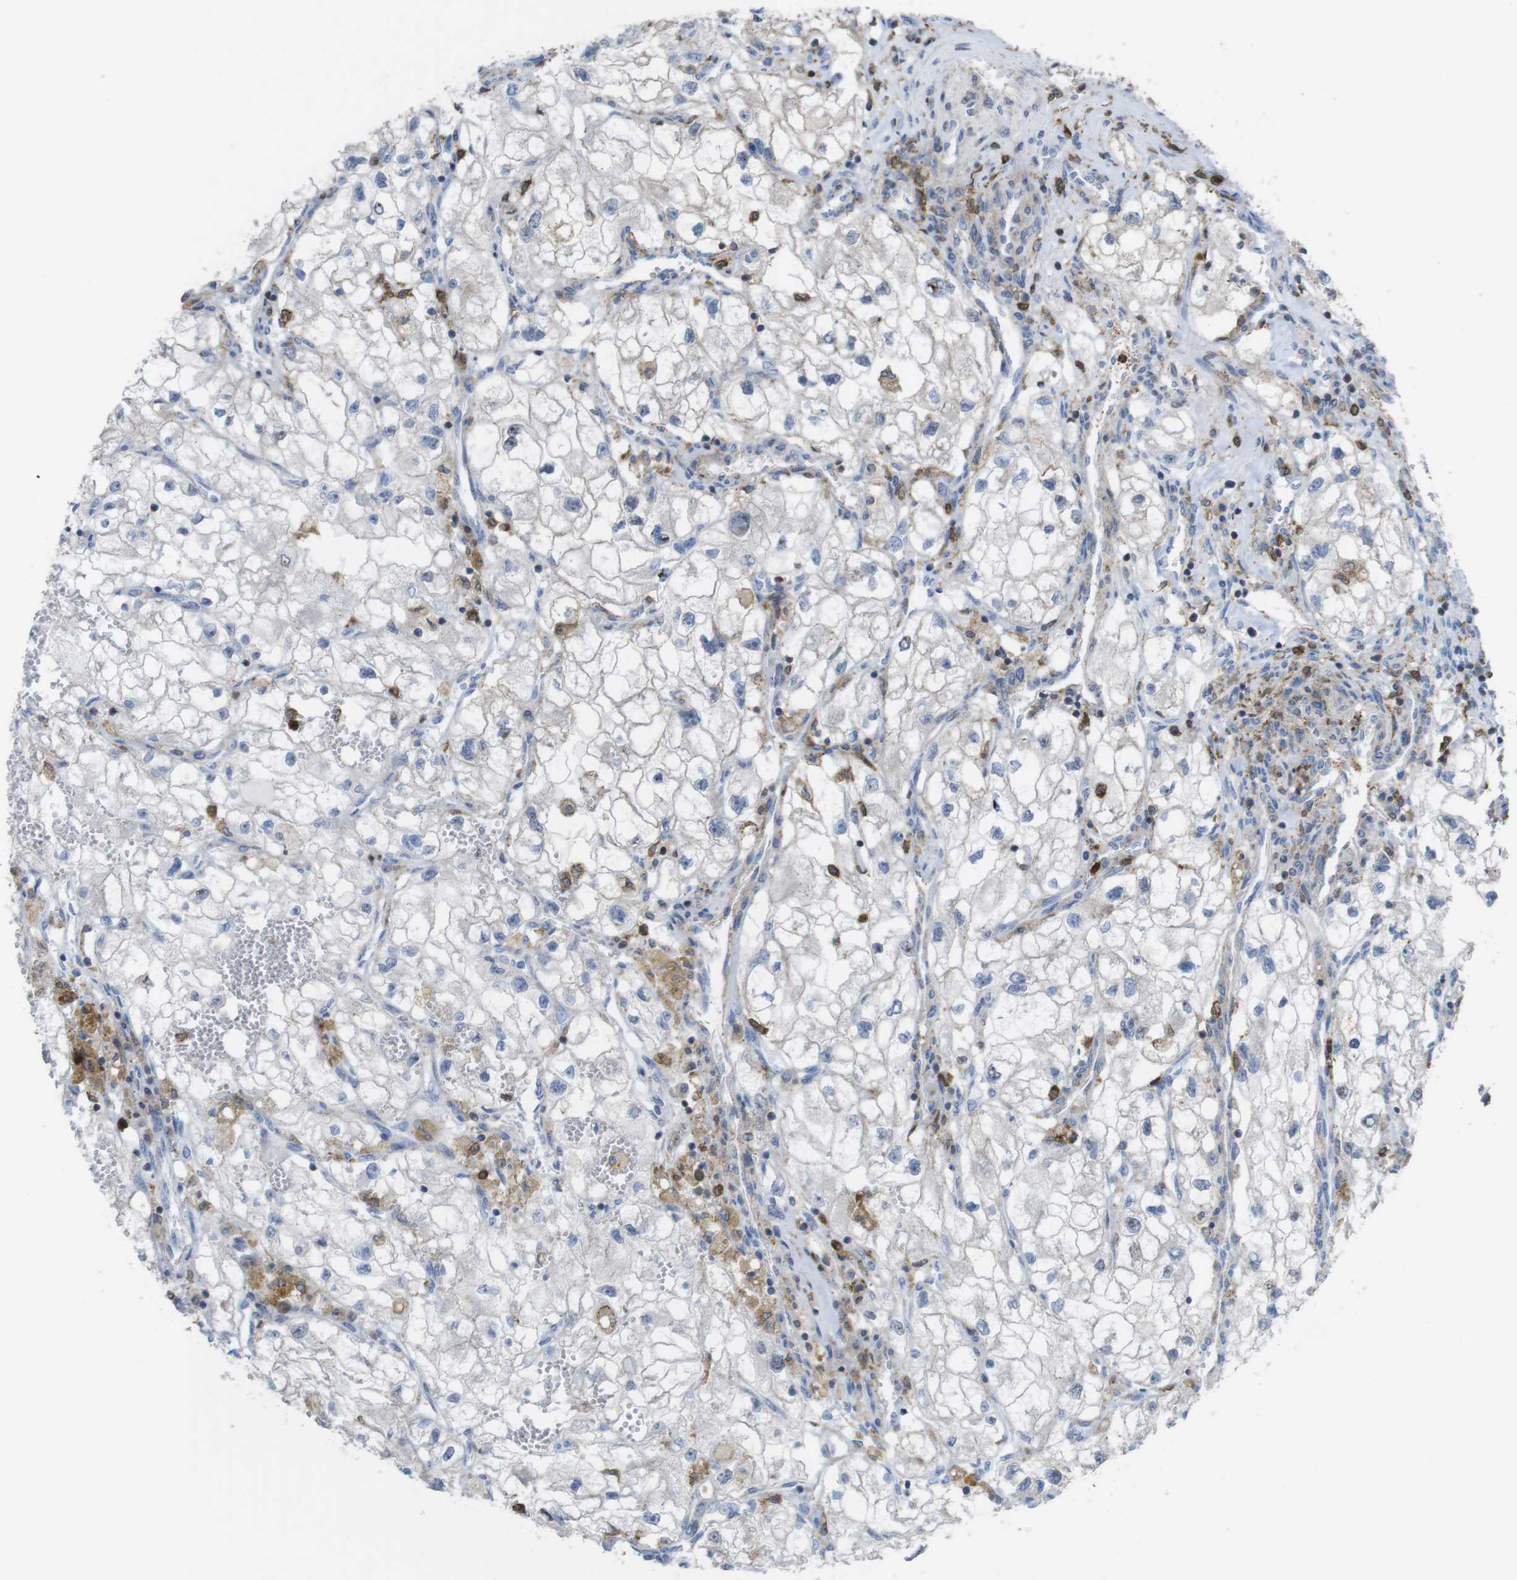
{"staining": {"intensity": "negative", "quantity": "none", "location": "none"}, "tissue": "renal cancer", "cell_type": "Tumor cells", "image_type": "cancer", "snomed": [{"axis": "morphology", "description": "Adenocarcinoma, NOS"}, {"axis": "topography", "description": "Kidney"}], "caption": "Immunohistochemical staining of adenocarcinoma (renal) reveals no significant expression in tumor cells.", "gene": "PRKCD", "patient": {"sex": "female", "age": 70}}